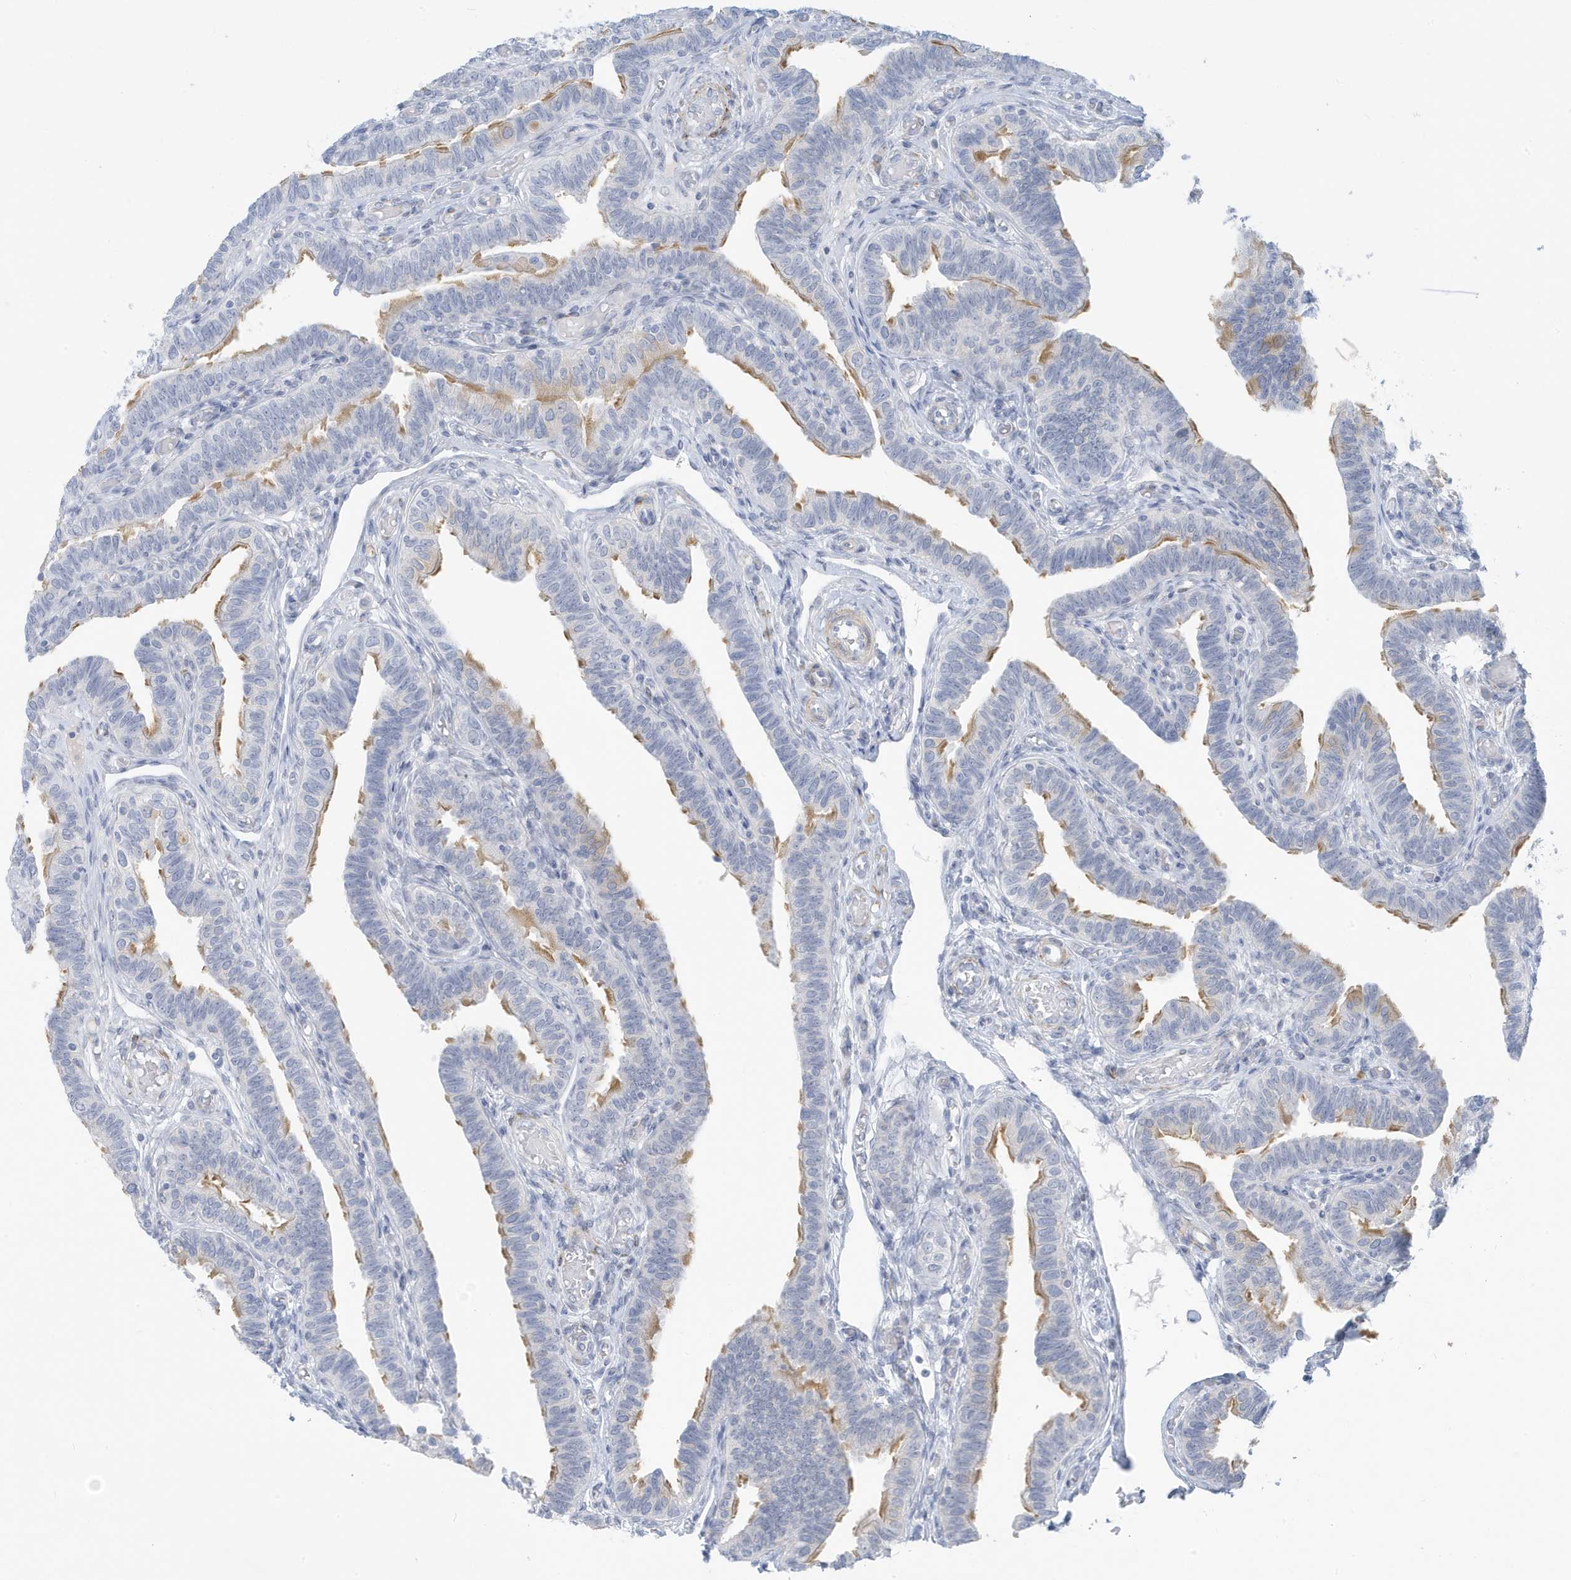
{"staining": {"intensity": "moderate", "quantity": "<25%", "location": "cytoplasmic/membranous"}, "tissue": "fallopian tube", "cell_type": "Glandular cells", "image_type": "normal", "snomed": [{"axis": "morphology", "description": "Normal tissue, NOS"}, {"axis": "topography", "description": "Fallopian tube"}], "caption": "High-power microscopy captured an immunohistochemistry micrograph of benign fallopian tube, revealing moderate cytoplasmic/membranous positivity in approximately <25% of glandular cells. The staining was performed using DAB (3,3'-diaminobenzidine) to visualize the protein expression in brown, while the nuclei were stained in blue with hematoxylin (Magnification: 20x).", "gene": "PERM1", "patient": {"sex": "female", "age": 39}}